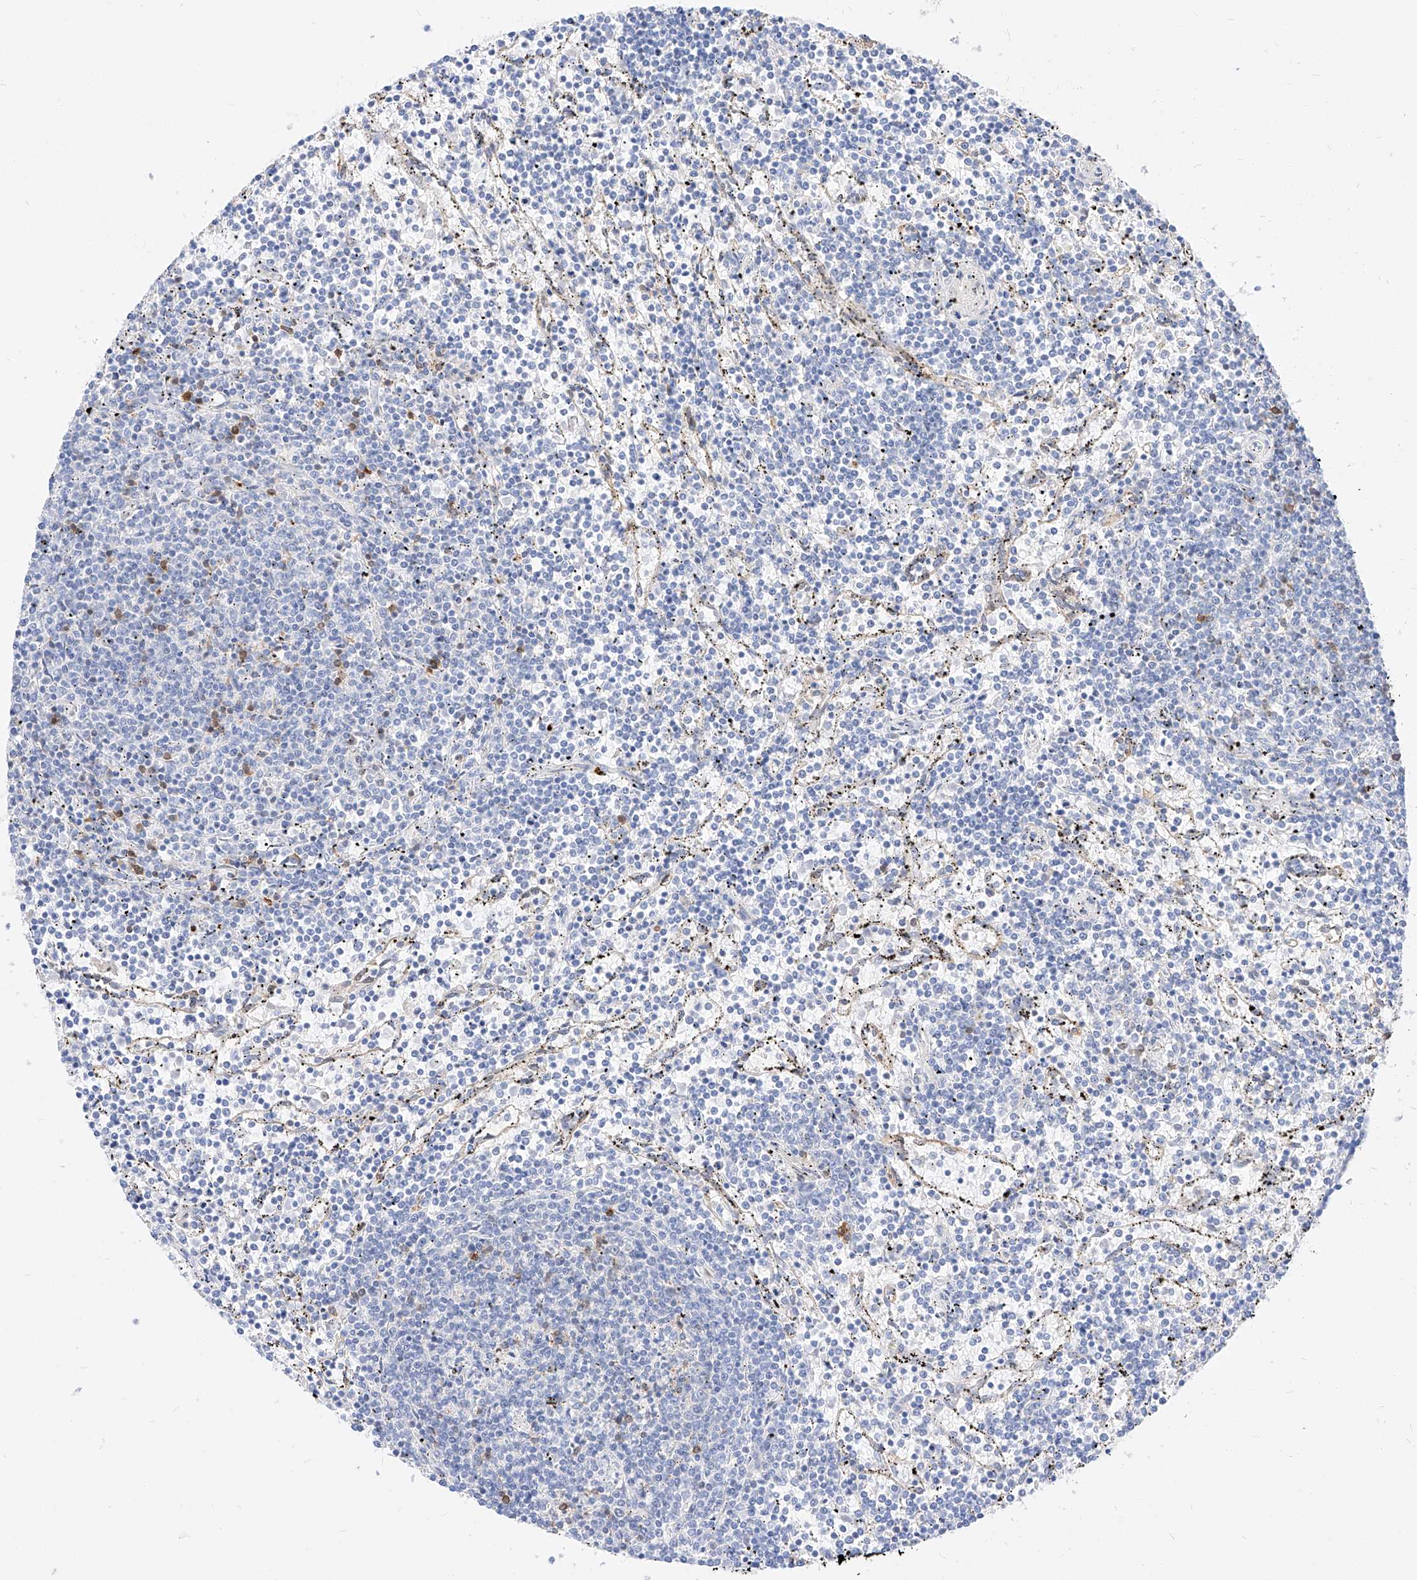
{"staining": {"intensity": "negative", "quantity": "none", "location": "none"}, "tissue": "lymphoma", "cell_type": "Tumor cells", "image_type": "cancer", "snomed": [{"axis": "morphology", "description": "Malignant lymphoma, non-Hodgkin's type, Low grade"}, {"axis": "topography", "description": "Spleen"}], "caption": "Lymphoma stained for a protein using immunohistochemistry (IHC) displays no expression tumor cells.", "gene": "MAP7", "patient": {"sex": "female", "age": 50}}